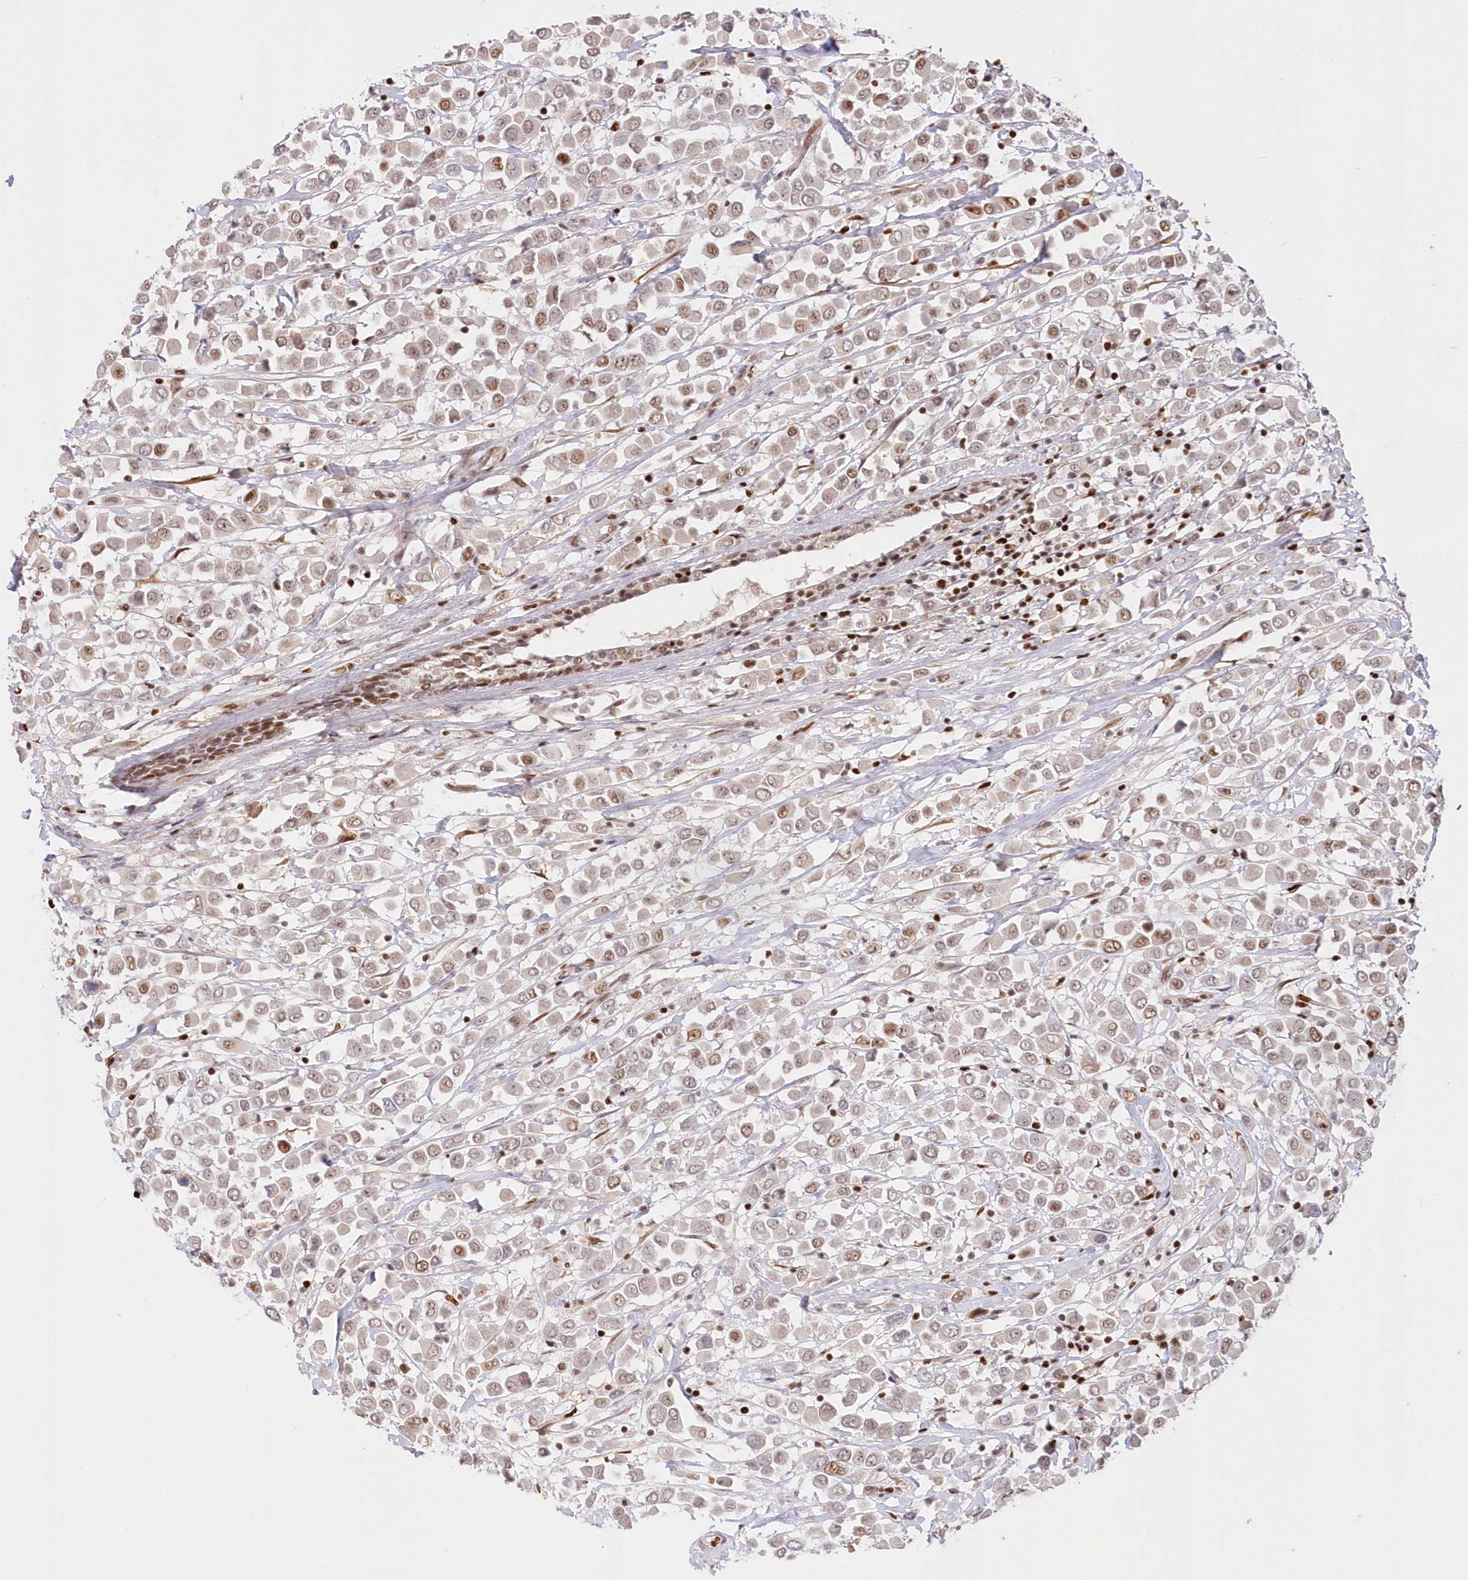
{"staining": {"intensity": "moderate", "quantity": "25%-75%", "location": "nuclear"}, "tissue": "breast cancer", "cell_type": "Tumor cells", "image_type": "cancer", "snomed": [{"axis": "morphology", "description": "Duct carcinoma"}, {"axis": "topography", "description": "Breast"}], "caption": "The photomicrograph demonstrates immunohistochemical staining of breast cancer. There is moderate nuclear expression is seen in approximately 25%-75% of tumor cells. (DAB (3,3'-diaminobenzidine) IHC, brown staining for protein, blue staining for nuclei).", "gene": "POLR2B", "patient": {"sex": "female", "age": 61}}